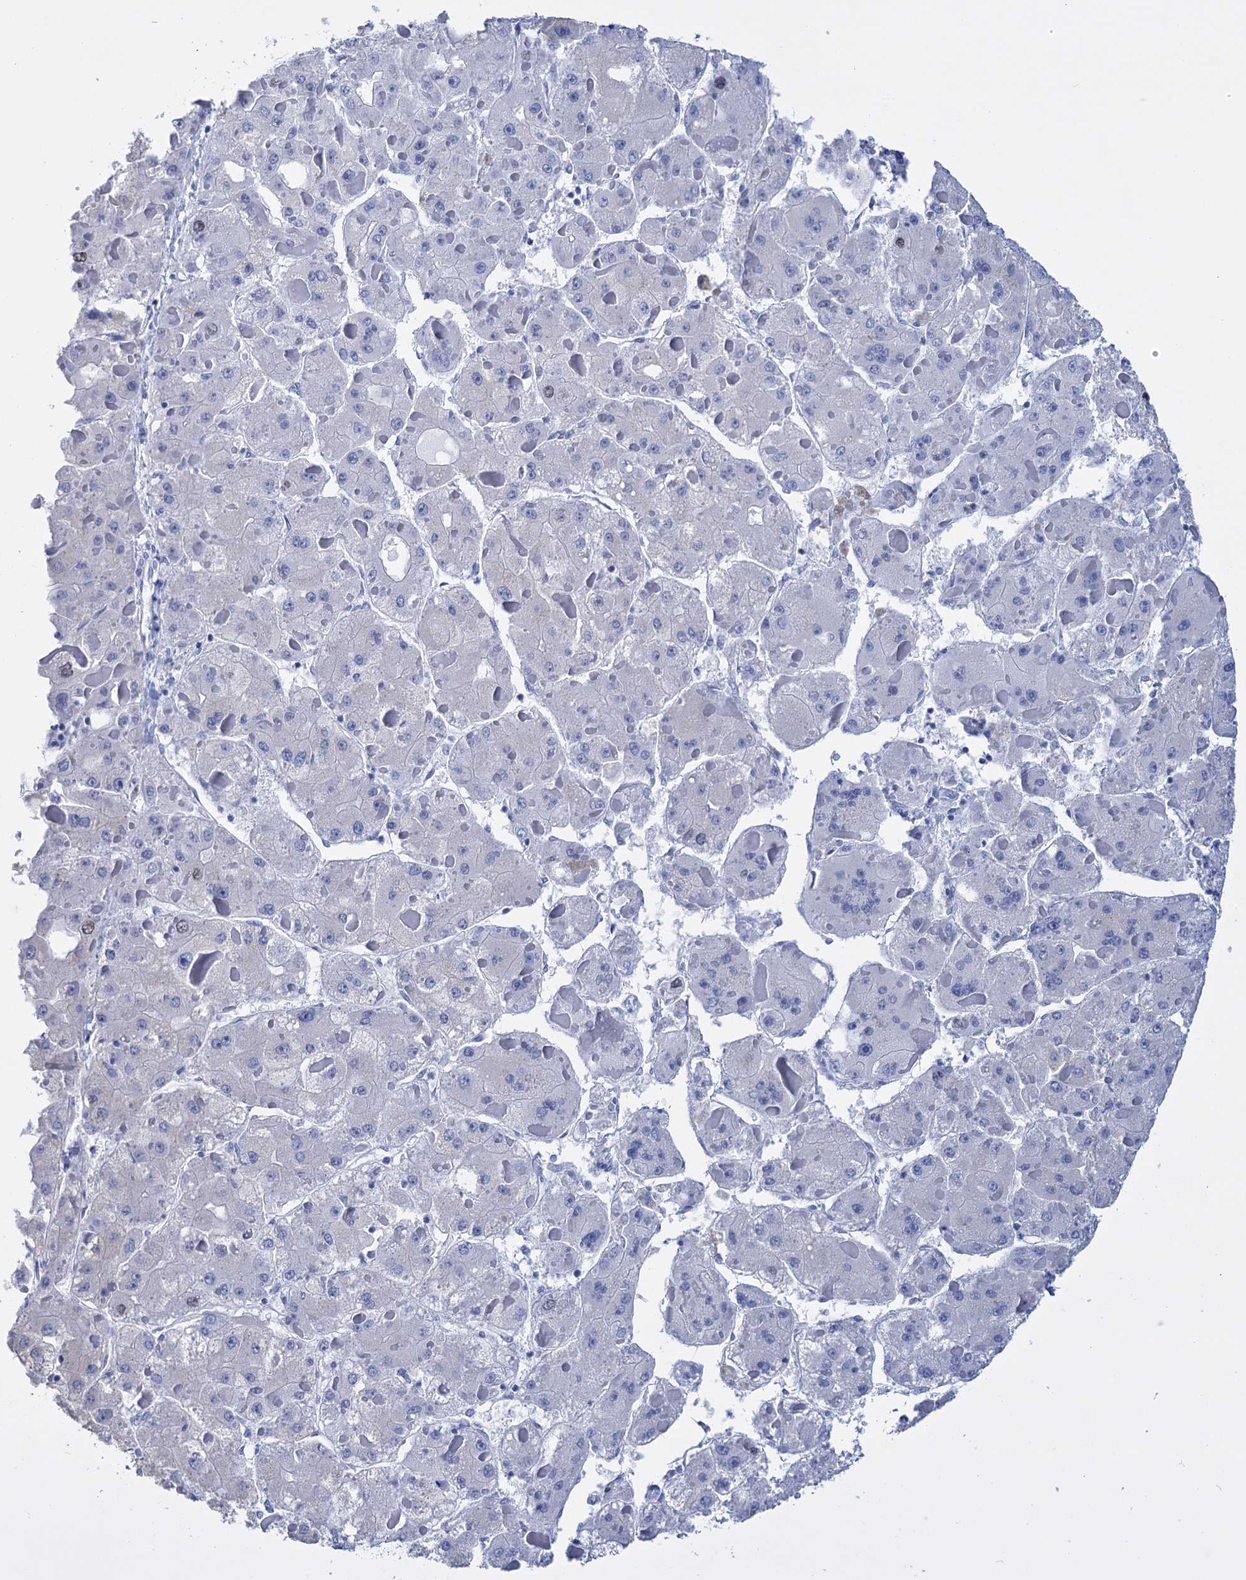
{"staining": {"intensity": "negative", "quantity": "none", "location": "none"}, "tissue": "liver cancer", "cell_type": "Tumor cells", "image_type": "cancer", "snomed": [{"axis": "morphology", "description": "Carcinoma, Hepatocellular, NOS"}, {"axis": "topography", "description": "Liver"}], "caption": "Protein analysis of liver hepatocellular carcinoma exhibits no significant staining in tumor cells.", "gene": "FBXW12", "patient": {"sex": "female", "age": 73}}